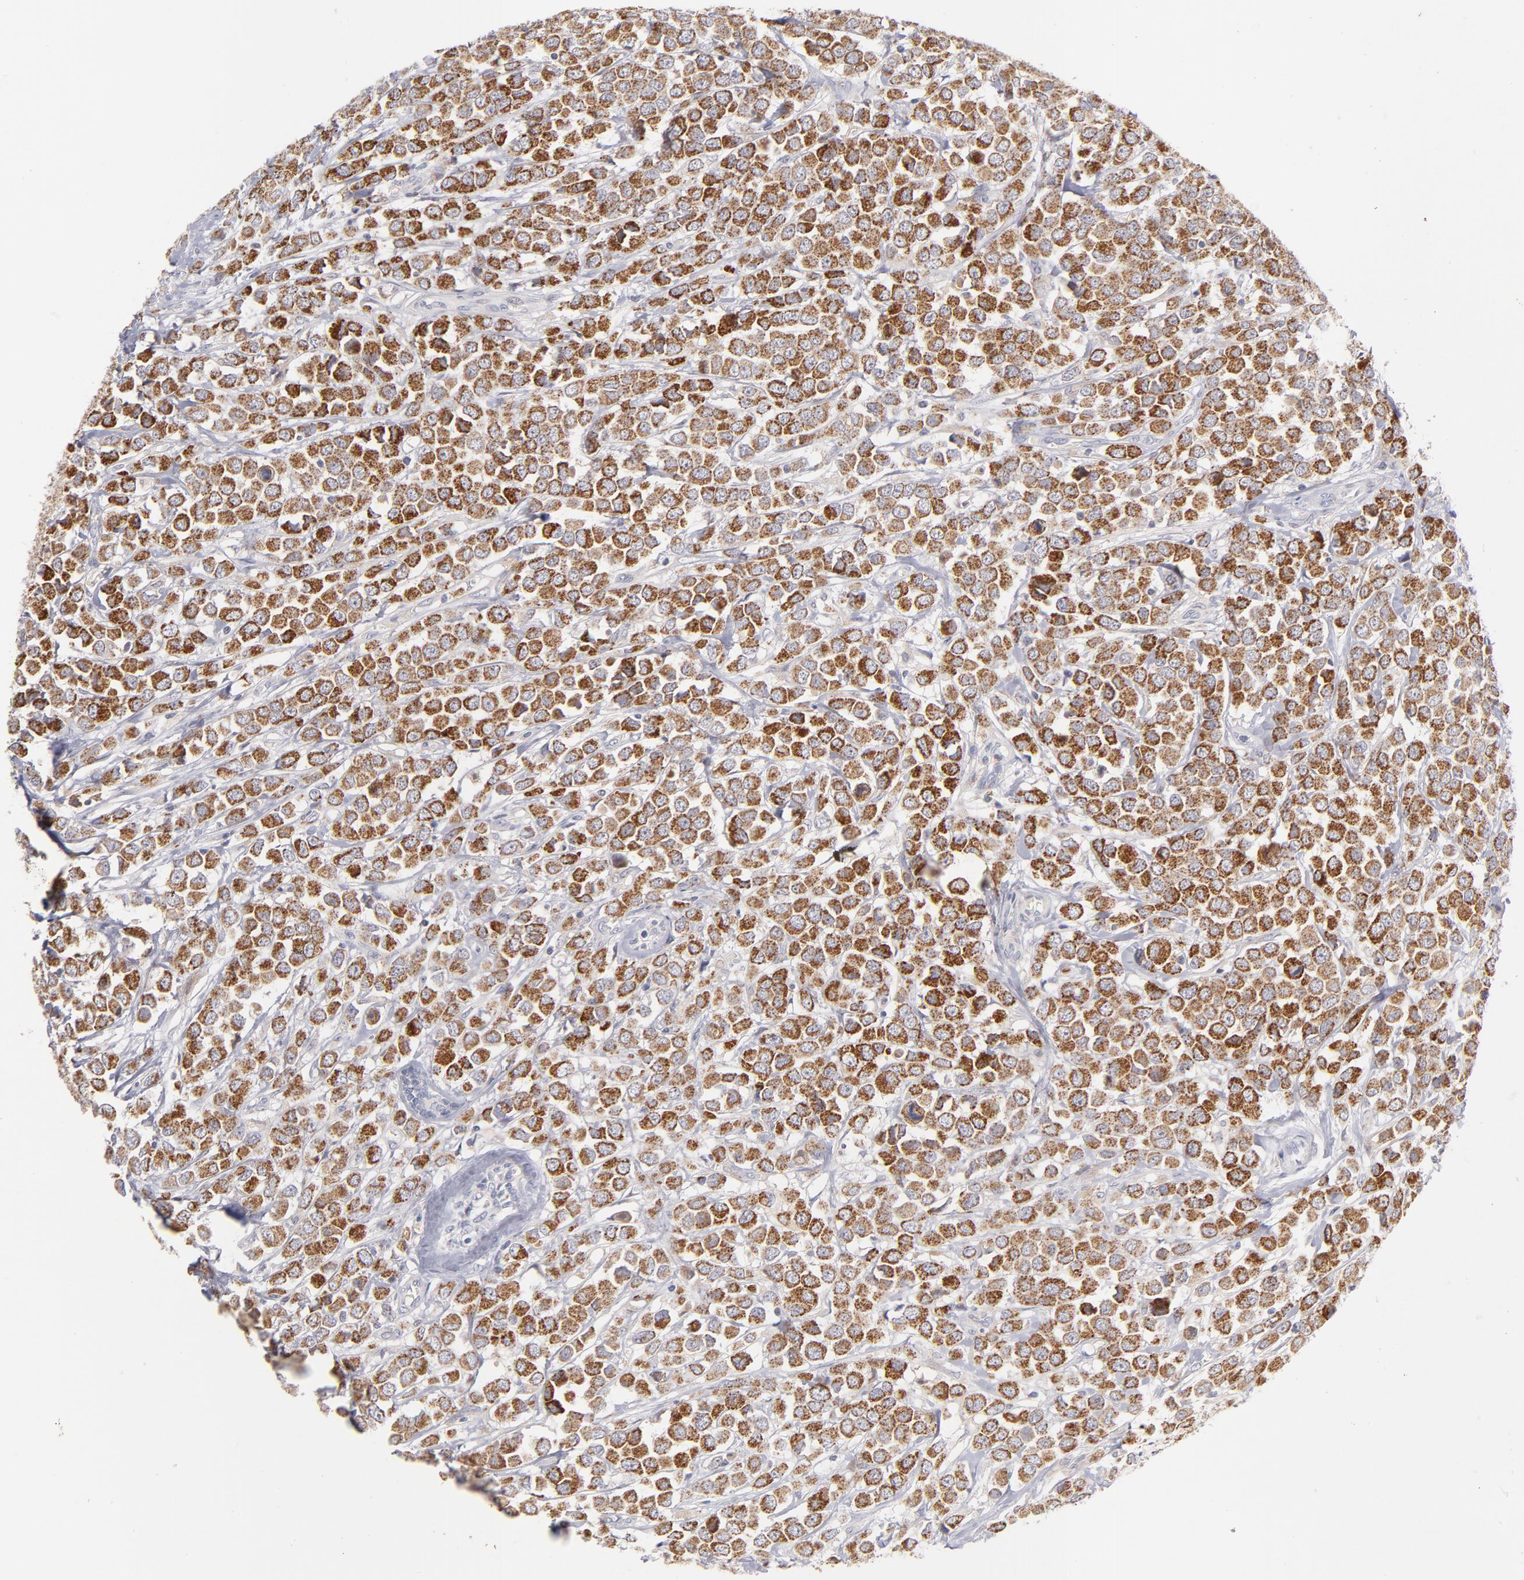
{"staining": {"intensity": "moderate", "quantity": ">75%", "location": "cytoplasmic/membranous"}, "tissue": "breast cancer", "cell_type": "Tumor cells", "image_type": "cancer", "snomed": [{"axis": "morphology", "description": "Duct carcinoma"}, {"axis": "topography", "description": "Breast"}], "caption": "Invasive ductal carcinoma (breast) tissue reveals moderate cytoplasmic/membranous expression in approximately >75% of tumor cells", "gene": "MTHFD2", "patient": {"sex": "female", "age": 61}}